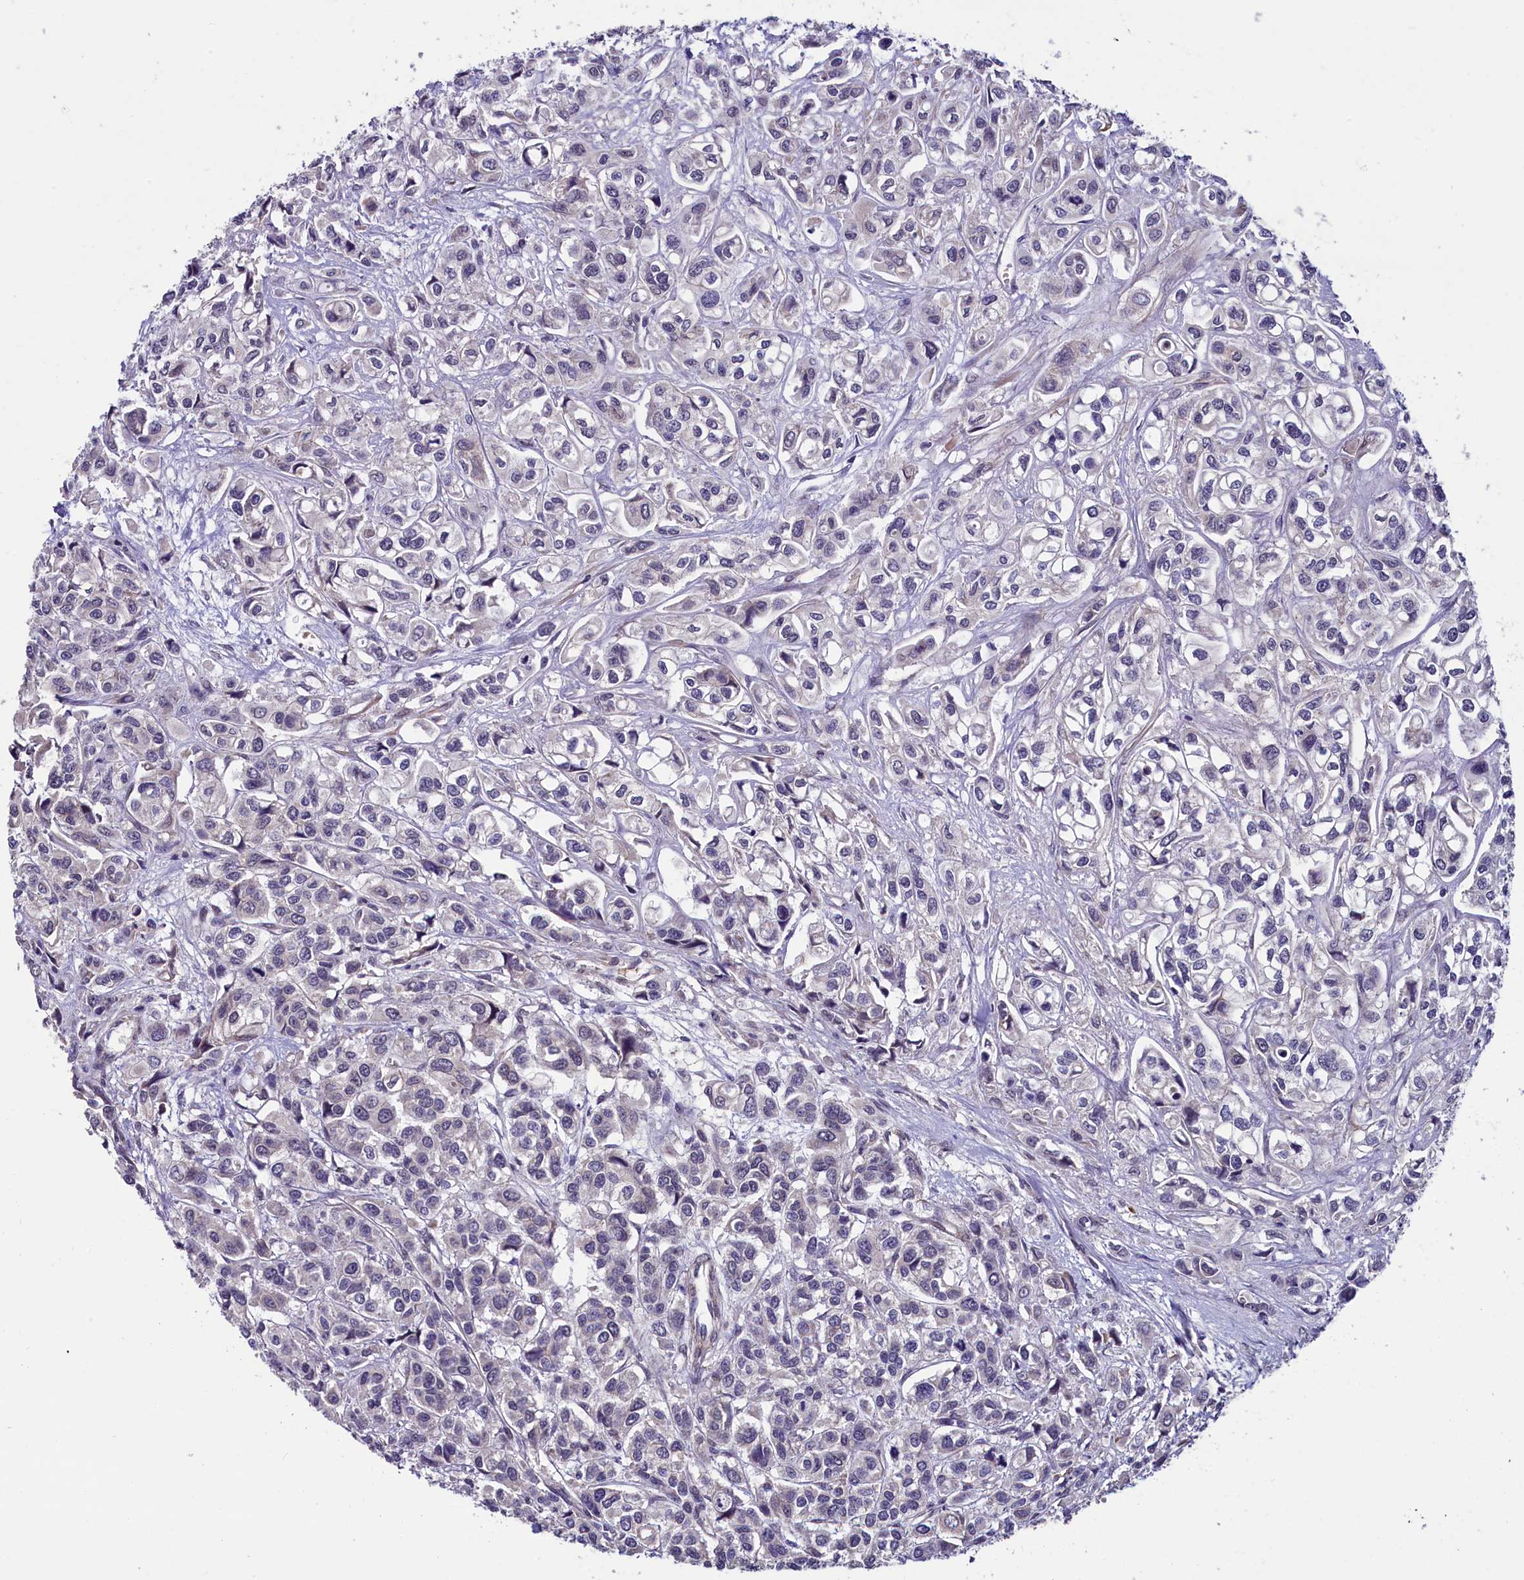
{"staining": {"intensity": "negative", "quantity": "none", "location": "none"}, "tissue": "urothelial cancer", "cell_type": "Tumor cells", "image_type": "cancer", "snomed": [{"axis": "morphology", "description": "Urothelial carcinoma, High grade"}, {"axis": "topography", "description": "Urinary bladder"}], "caption": "Tumor cells are negative for protein expression in human high-grade urothelial carcinoma.", "gene": "SLC39A6", "patient": {"sex": "male", "age": 67}}